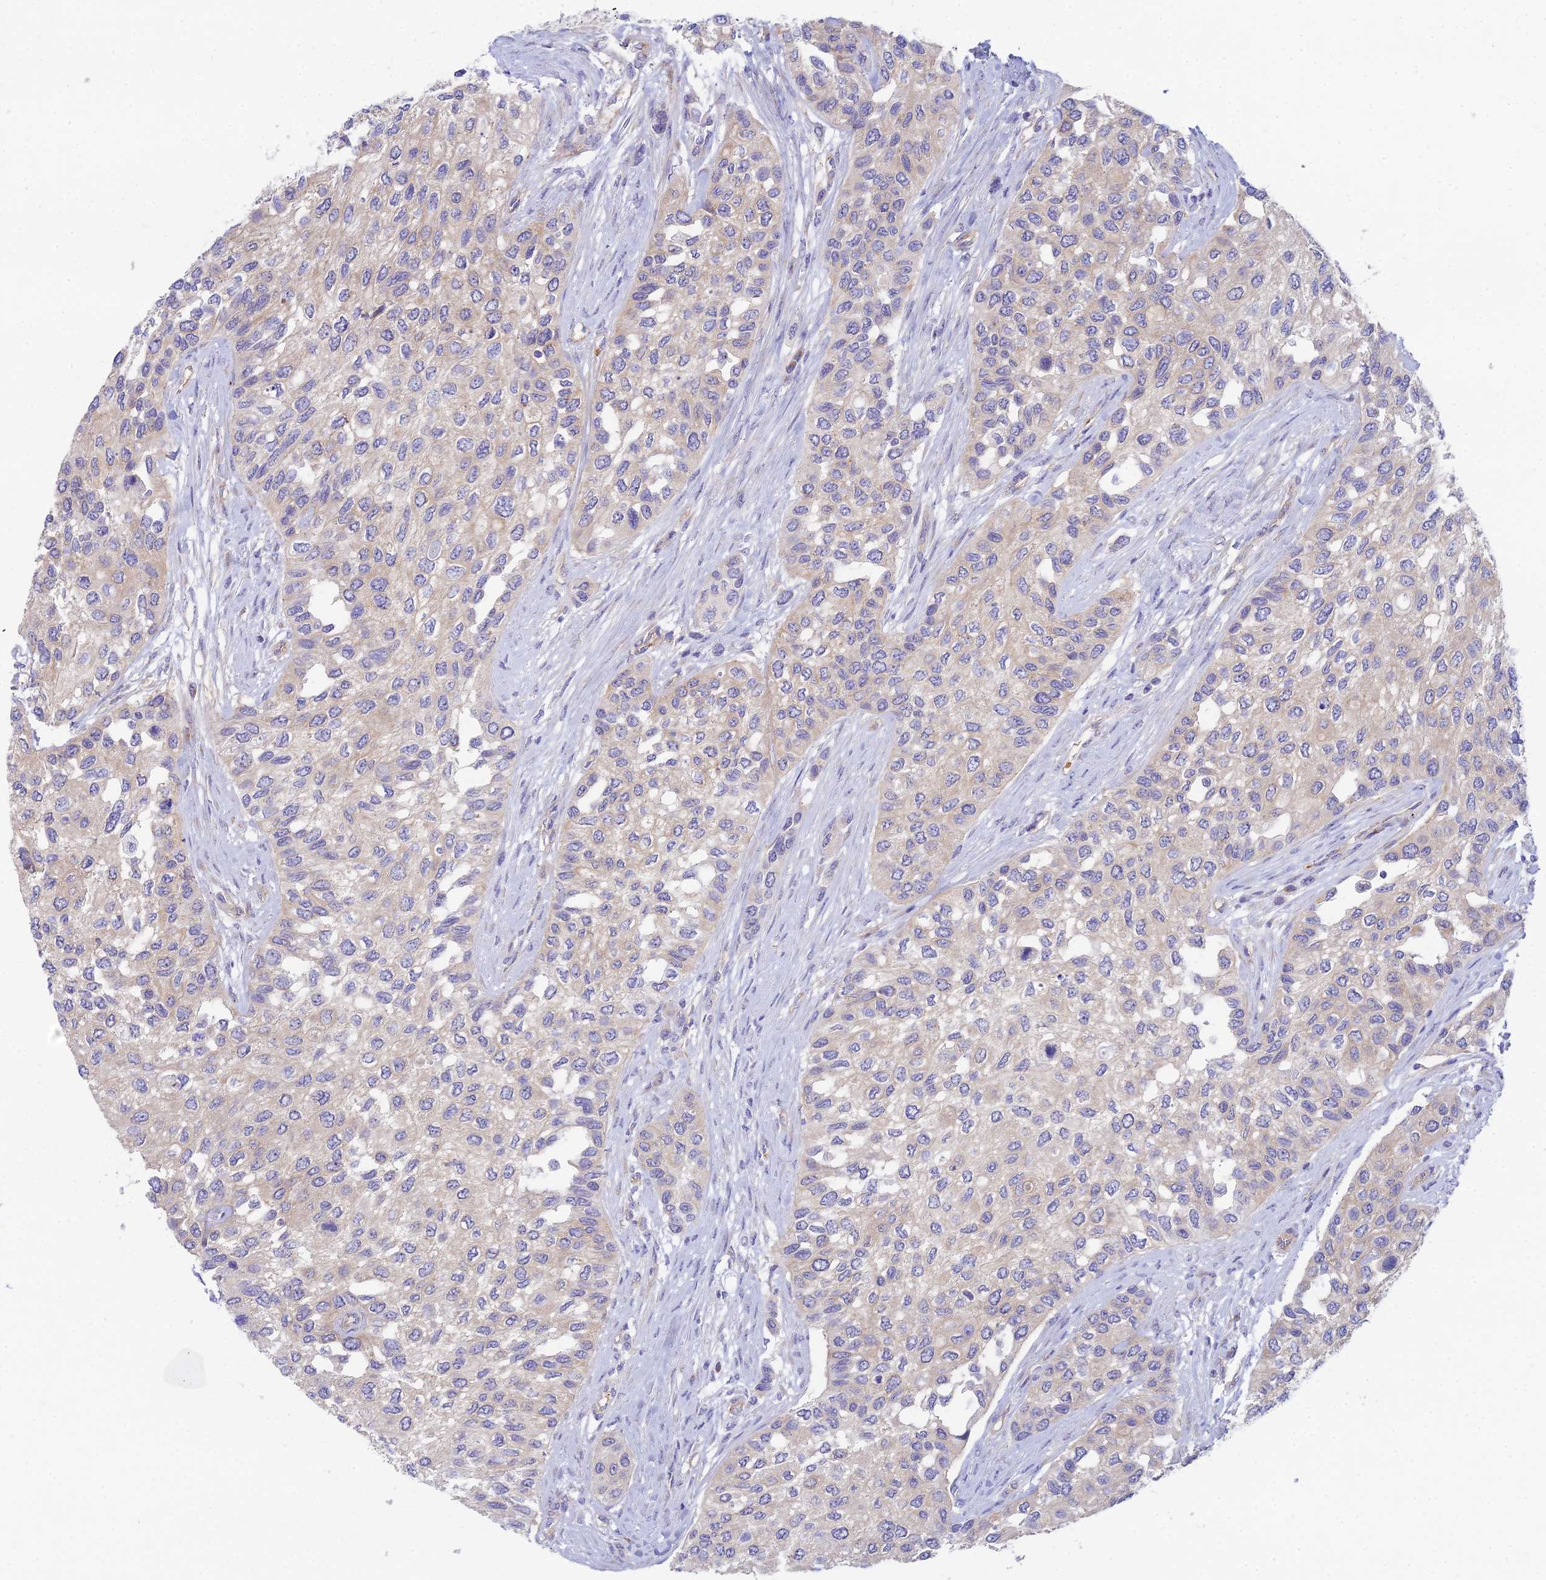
{"staining": {"intensity": "weak", "quantity": "<25%", "location": "cytoplasmic/membranous"}, "tissue": "urothelial cancer", "cell_type": "Tumor cells", "image_type": "cancer", "snomed": [{"axis": "morphology", "description": "Normal tissue, NOS"}, {"axis": "morphology", "description": "Urothelial carcinoma, High grade"}, {"axis": "topography", "description": "Vascular tissue"}, {"axis": "topography", "description": "Urinary bladder"}], "caption": "IHC micrograph of neoplastic tissue: urothelial carcinoma (high-grade) stained with DAB (3,3'-diaminobenzidine) displays no significant protein expression in tumor cells.", "gene": "ZNF564", "patient": {"sex": "female", "age": 56}}